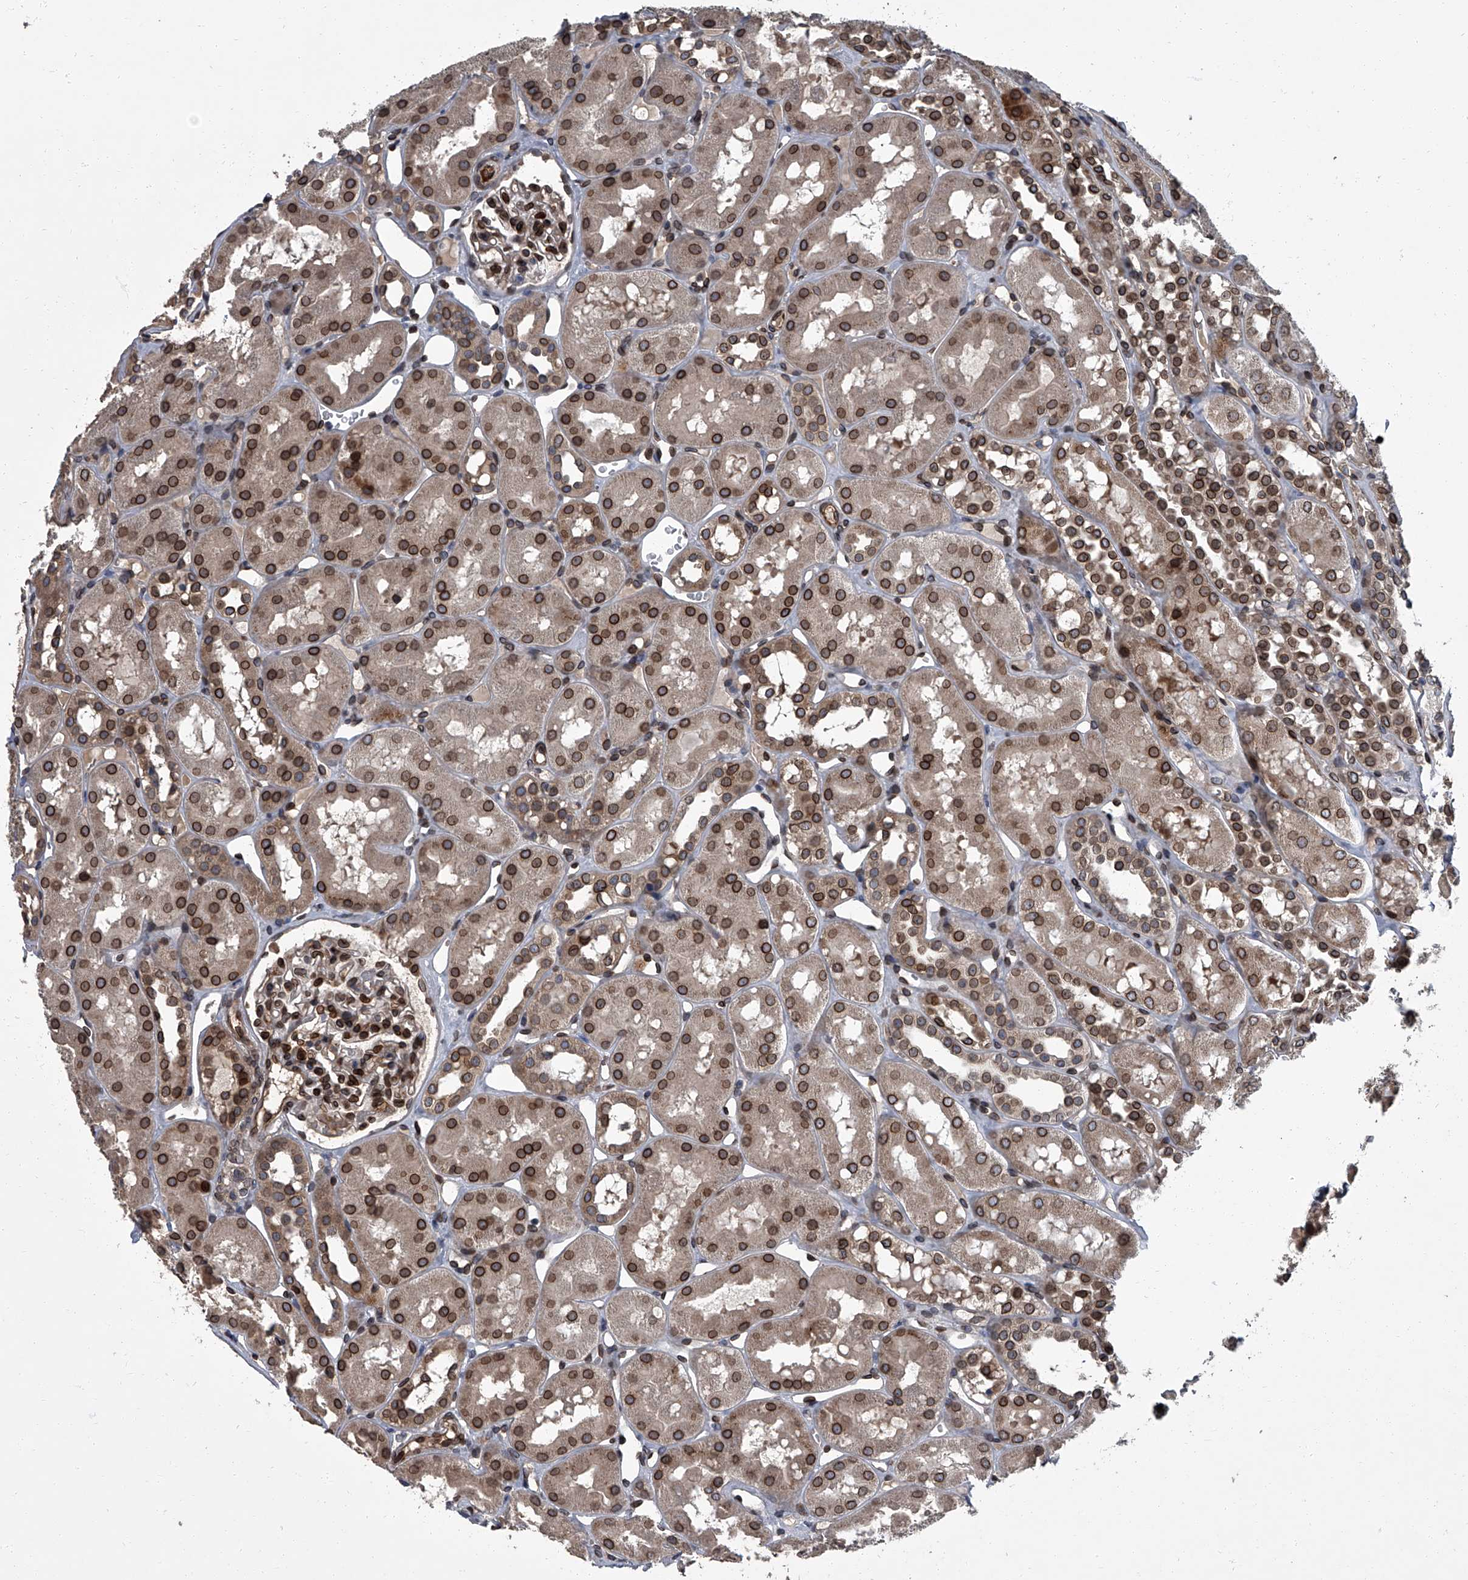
{"staining": {"intensity": "strong", "quantity": ">75%", "location": "cytoplasmic/membranous,nuclear"}, "tissue": "kidney", "cell_type": "Cells in glomeruli", "image_type": "normal", "snomed": [{"axis": "morphology", "description": "Normal tissue, NOS"}, {"axis": "topography", "description": "Kidney"}], "caption": "Brown immunohistochemical staining in unremarkable kidney reveals strong cytoplasmic/membranous,nuclear expression in approximately >75% of cells in glomeruli.", "gene": "LRRC8C", "patient": {"sex": "male", "age": 16}}